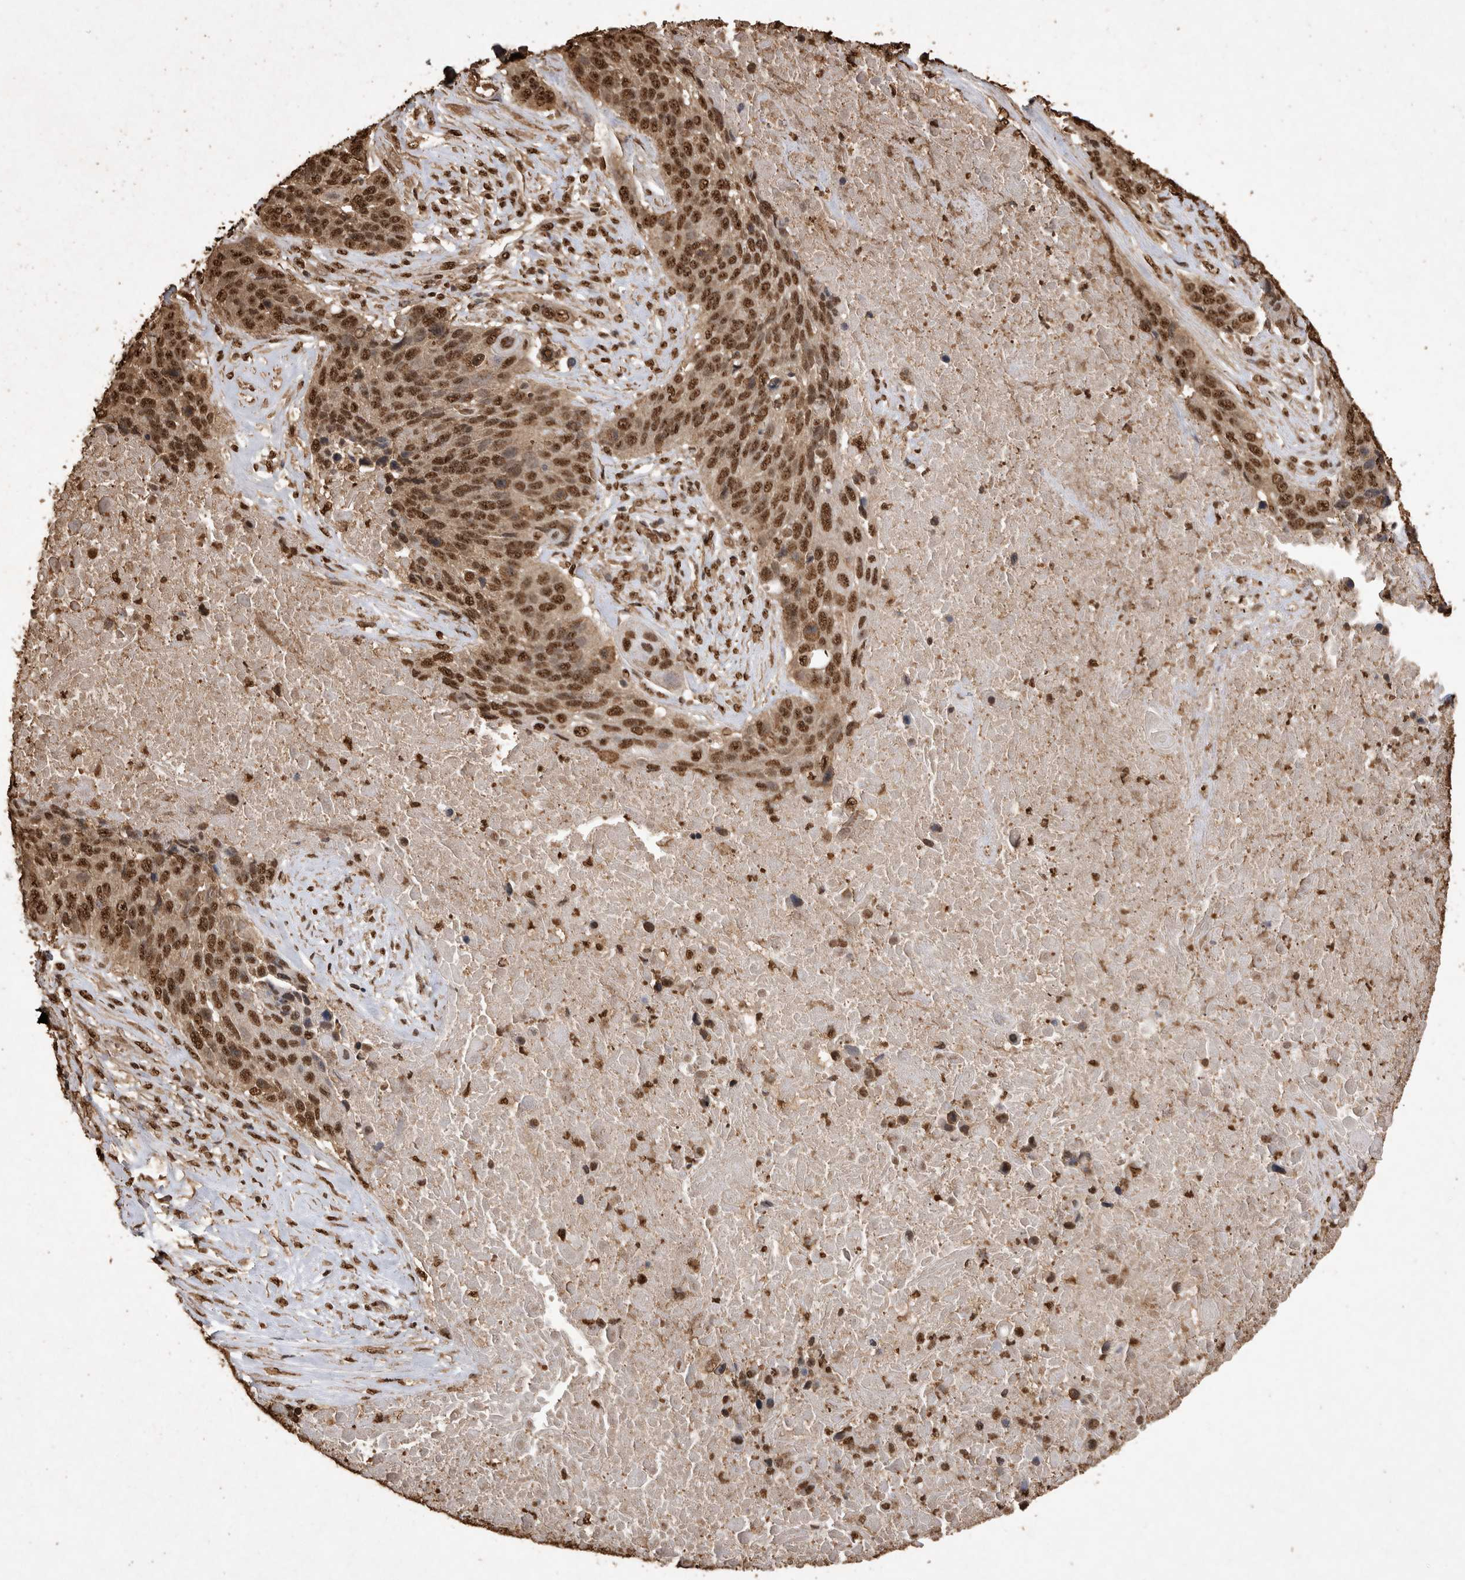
{"staining": {"intensity": "strong", "quantity": ">75%", "location": "nuclear"}, "tissue": "lung cancer", "cell_type": "Tumor cells", "image_type": "cancer", "snomed": [{"axis": "morphology", "description": "Squamous cell carcinoma, NOS"}, {"axis": "topography", "description": "Lung"}], "caption": "Lung cancer stained with IHC displays strong nuclear positivity in about >75% of tumor cells.", "gene": "OAS2", "patient": {"sex": "male", "age": 66}}